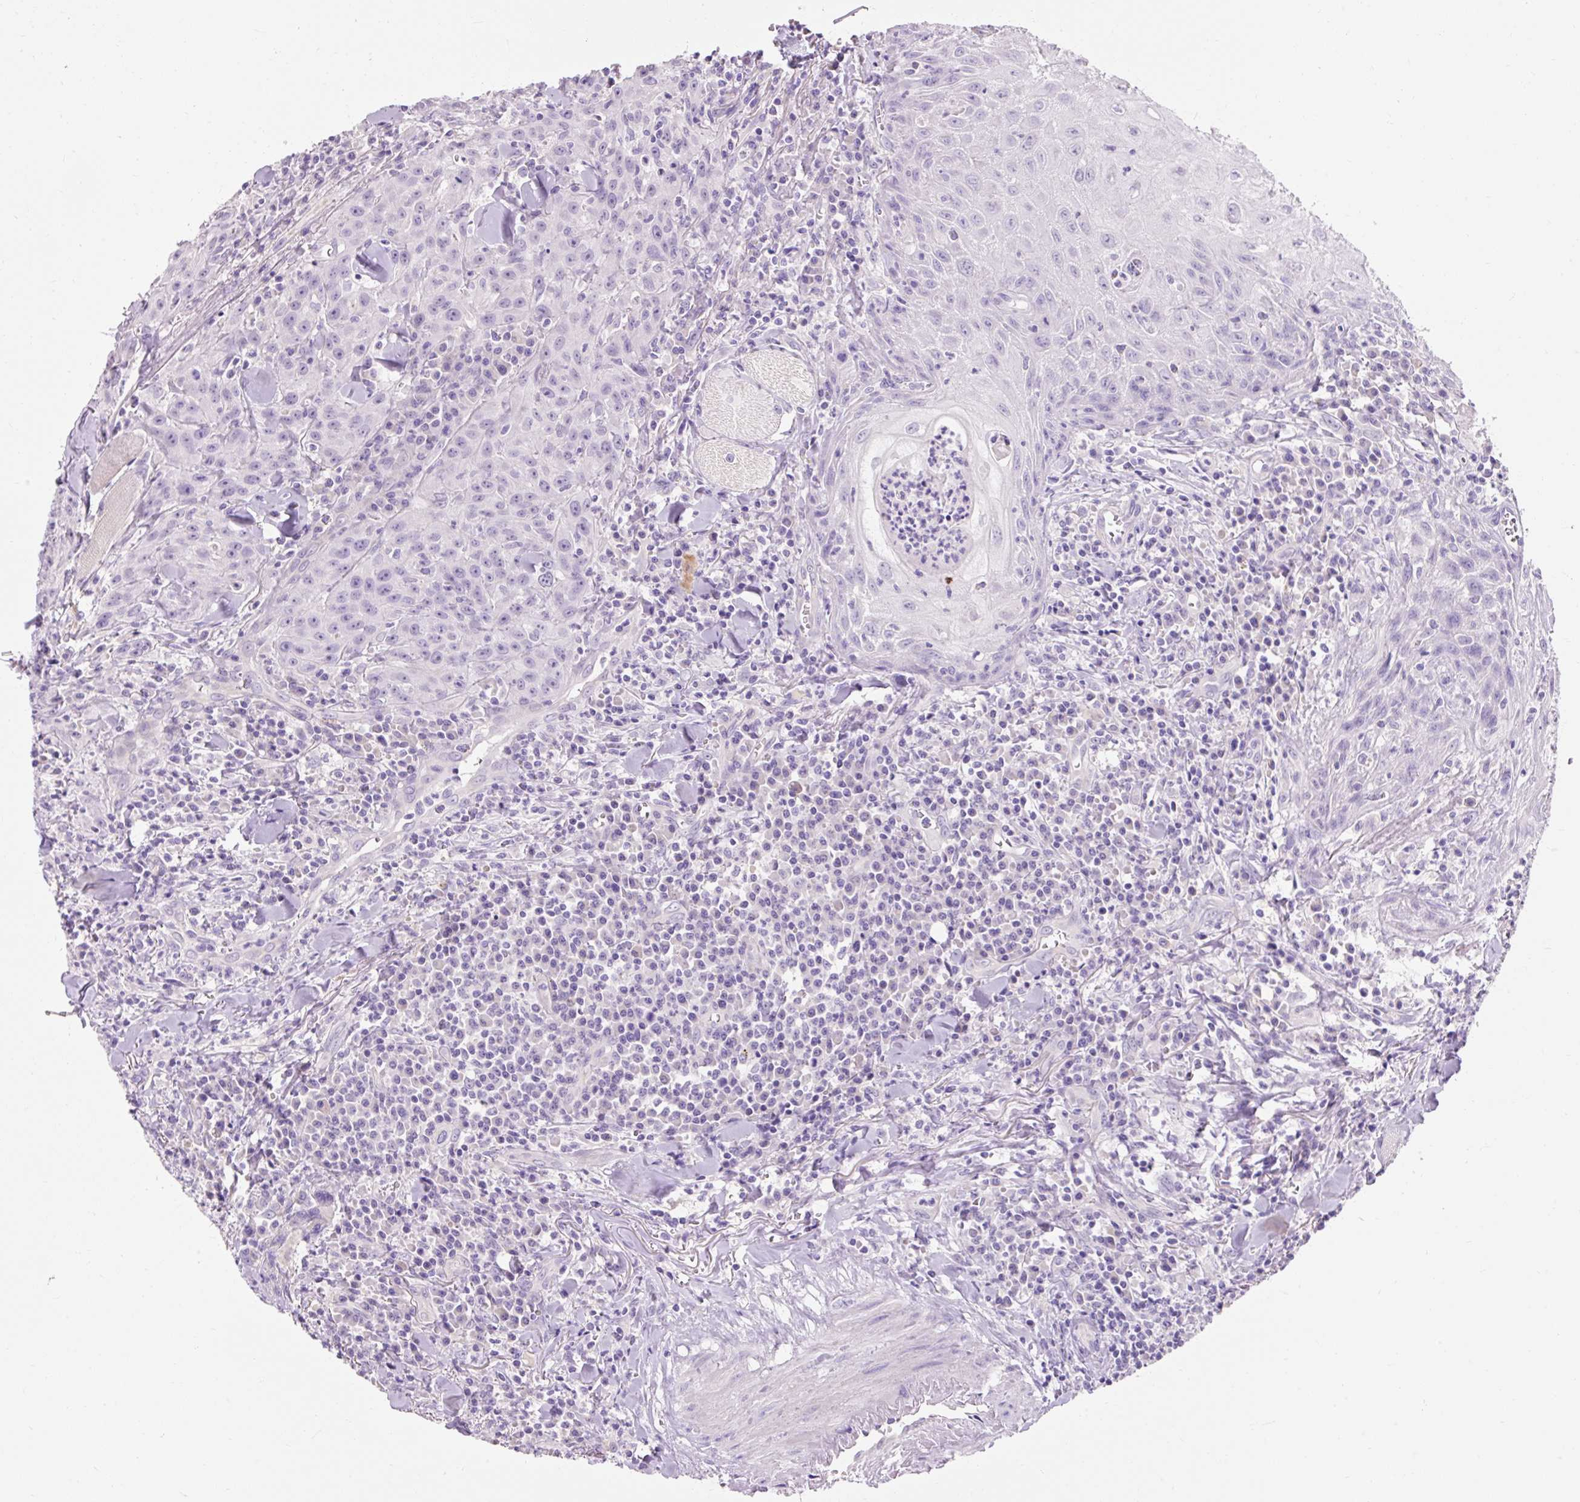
{"staining": {"intensity": "negative", "quantity": "none", "location": "none"}, "tissue": "head and neck cancer", "cell_type": "Tumor cells", "image_type": "cancer", "snomed": [{"axis": "morphology", "description": "Normal tissue, NOS"}, {"axis": "morphology", "description": "Squamous cell carcinoma, NOS"}, {"axis": "topography", "description": "Oral tissue"}, {"axis": "topography", "description": "Head-Neck"}], "caption": "Tumor cells are negative for protein expression in human head and neck cancer (squamous cell carcinoma).", "gene": "TMEM213", "patient": {"sex": "female", "age": 70}}